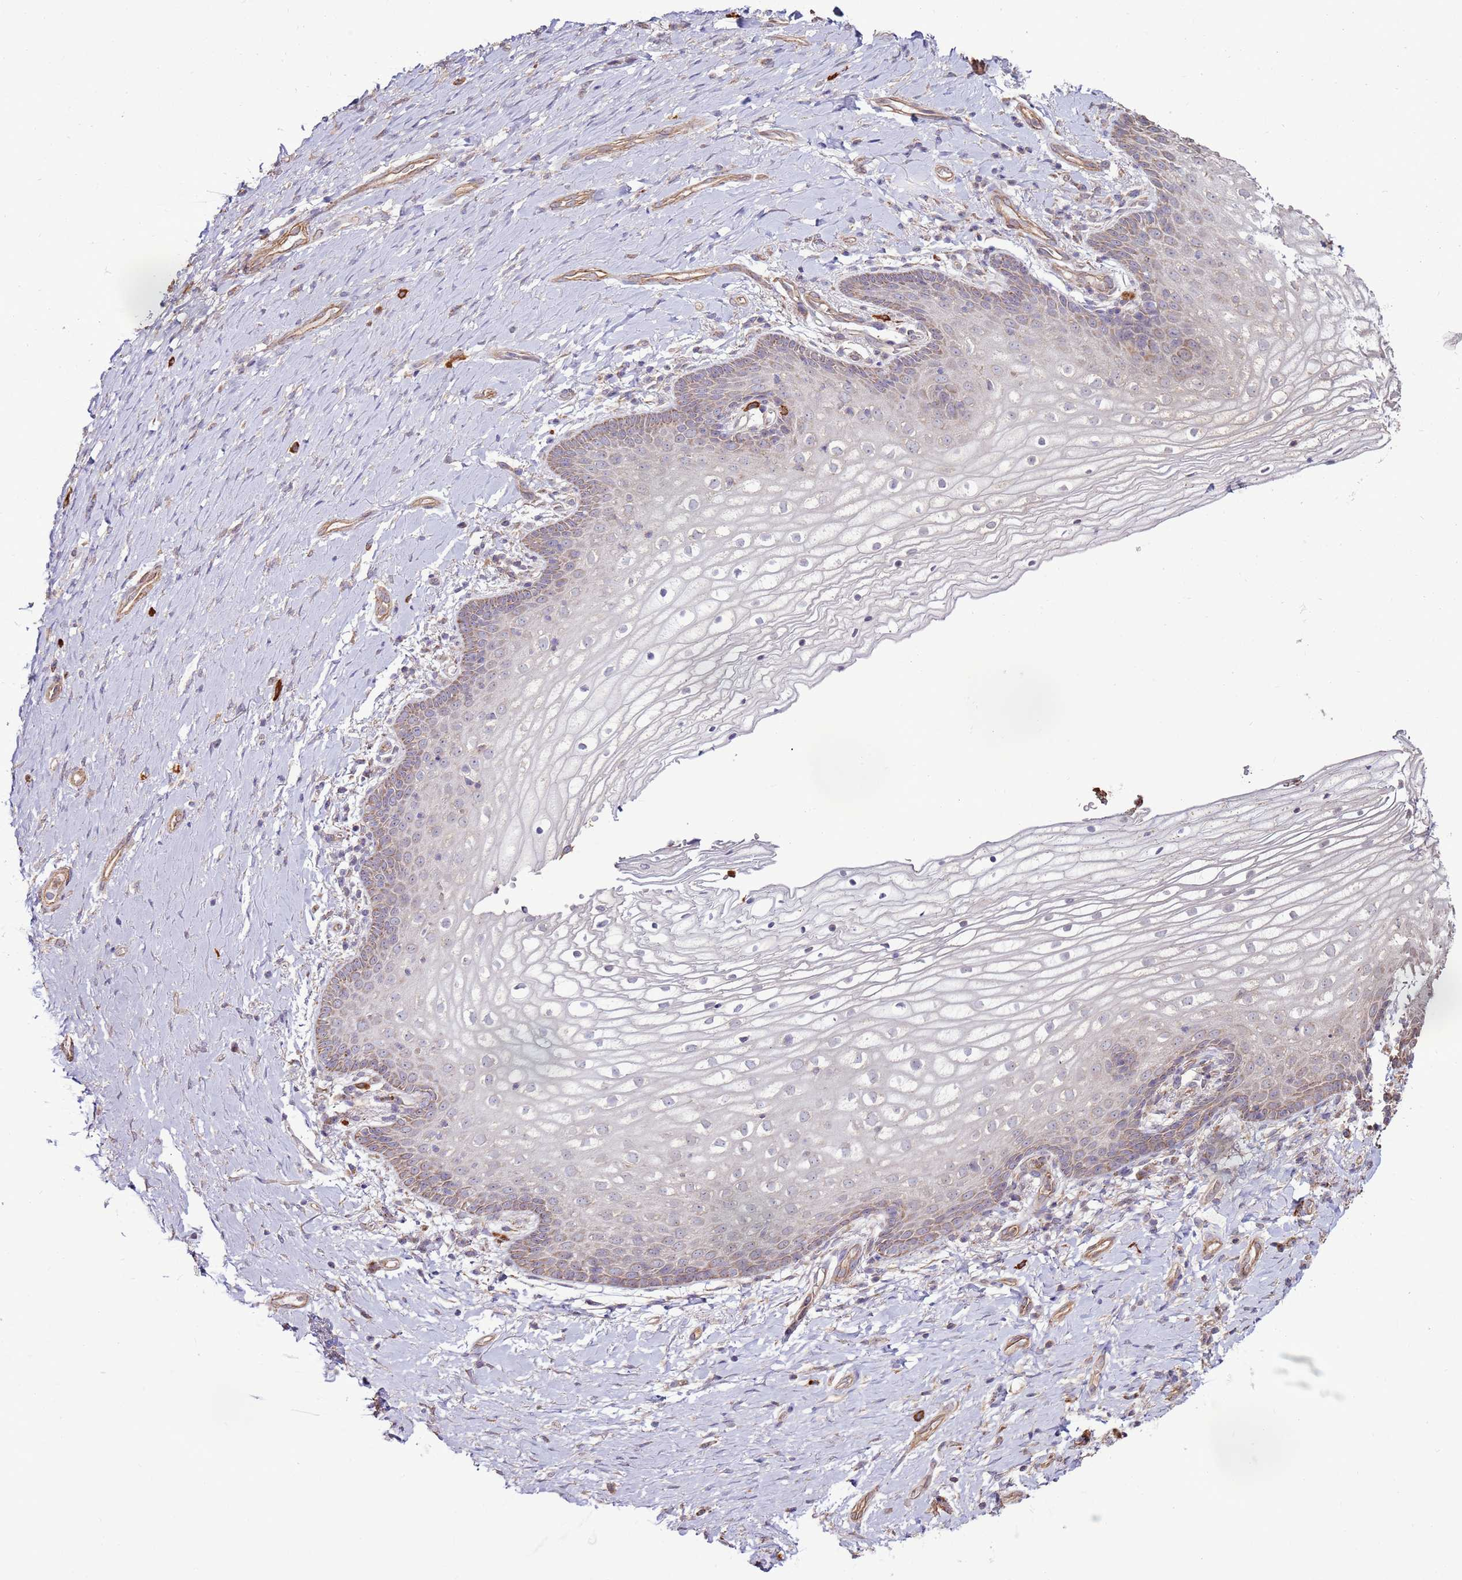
{"staining": {"intensity": "weak", "quantity": "<25%", "location": "cytoplasmic/membranous"}, "tissue": "vagina", "cell_type": "Squamous epithelial cells", "image_type": "normal", "snomed": [{"axis": "morphology", "description": "Normal tissue, NOS"}, {"axis": "topography", "description": "Vagina"}], "caption": "This micrograph is of benign vagina stained with immunohistochemistry to label a protein in brown with the nuclei are counter-stained blue. There is no expression in squamous epithelial cells.", "gene": "DDX59", "patient": {"sex": "female", "age": 60}}